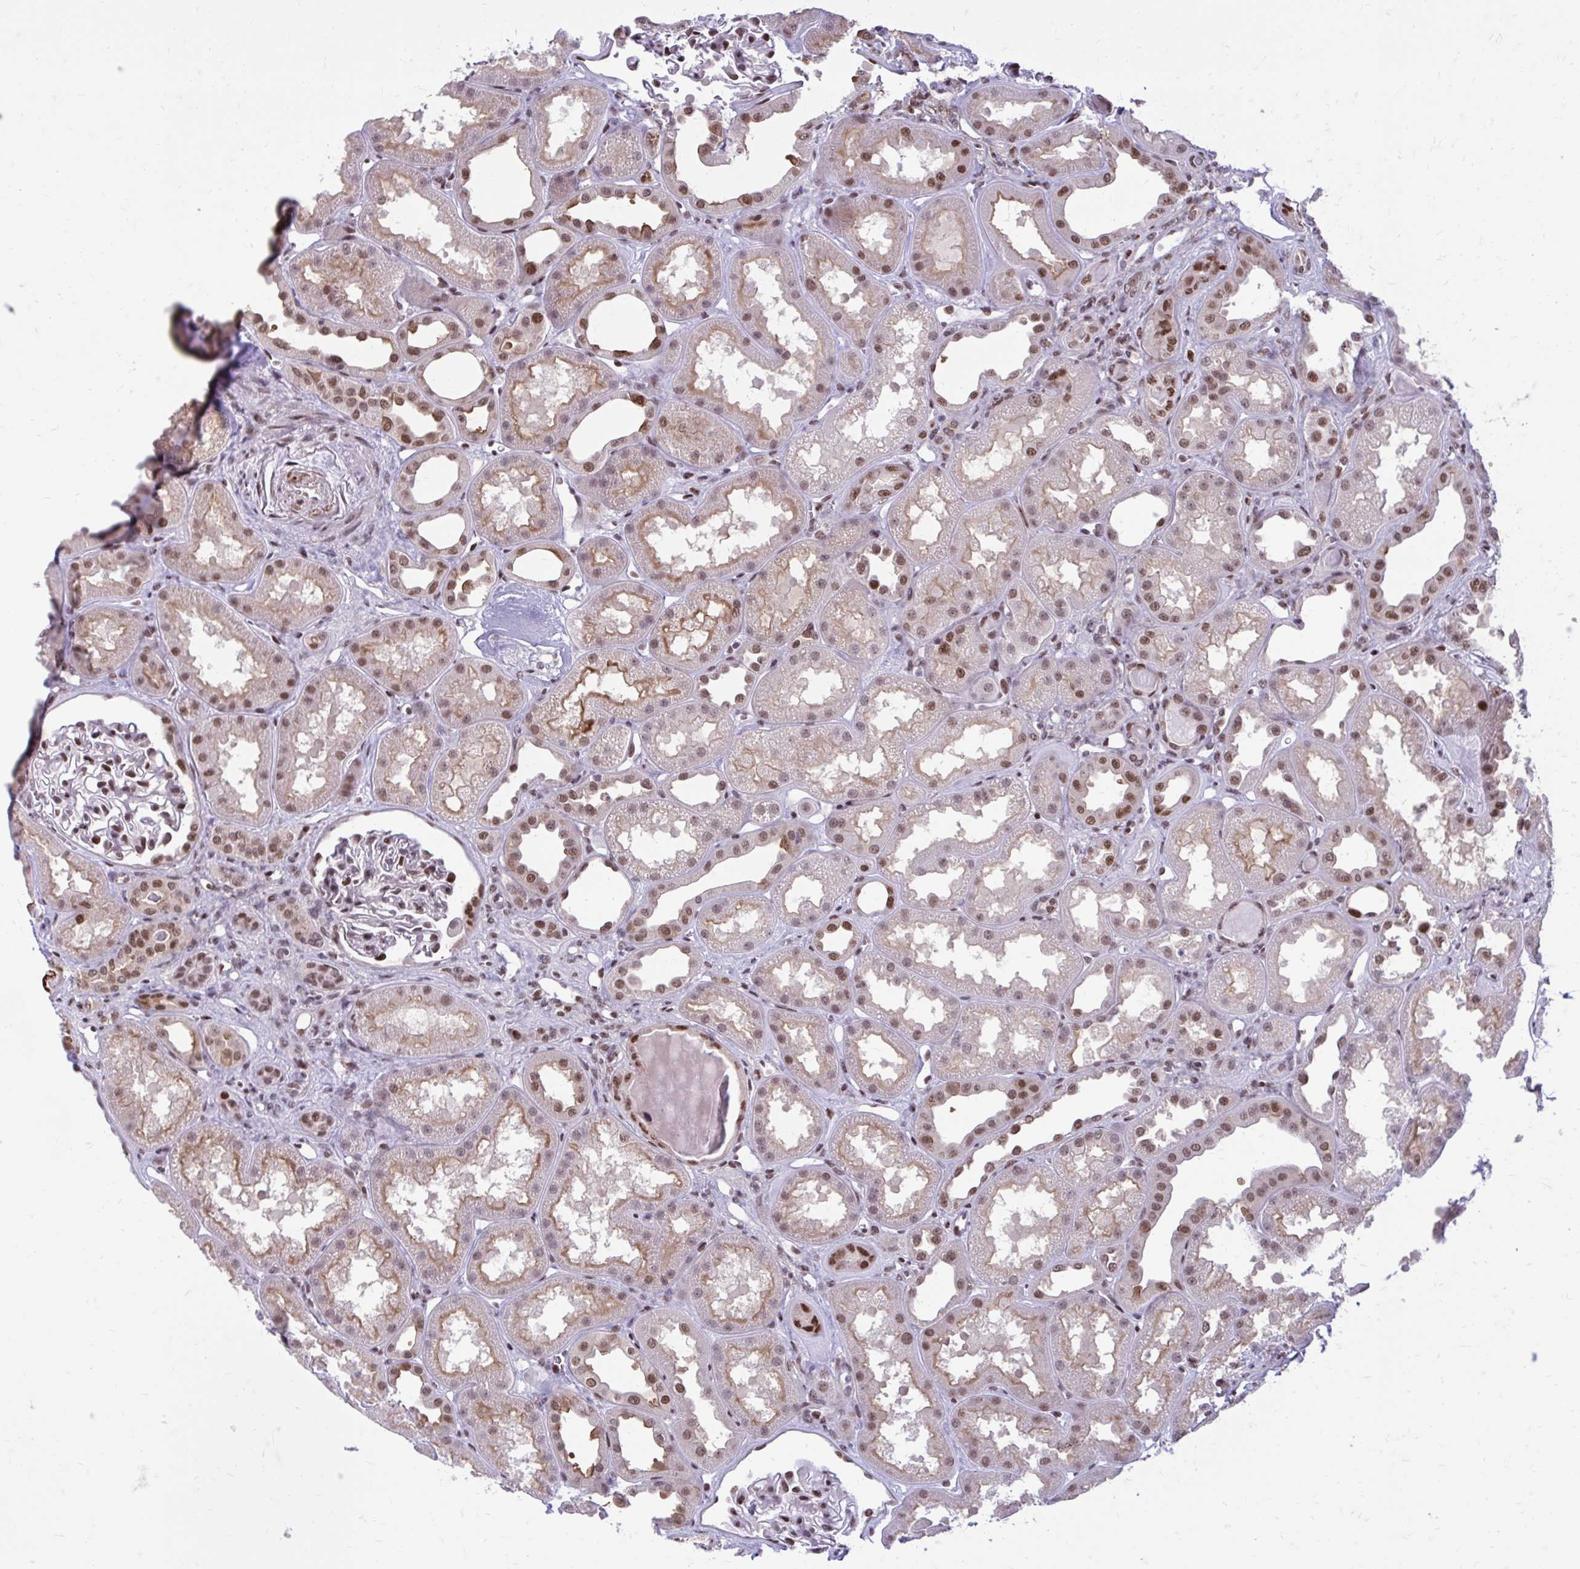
{"staining": {"intensity": "strong", "quantity": ">75%", "location": "nuclear"}, "tissue": "kidney", "cell_type": "Cells in glomeruli", "image_type": "normal", "snomed": [{"axis": "morphology", "description": "Normal tissue, NOS"}, {"axis": "topography", "description": "Kidney"}], "caption": "DAB (3,3'-diaminobenzidine) immunohistochemical staining of normal kidney shows strong nuclear protein expression in approximately >75% of cells in glomeruli. Ihc stains the protein in brown and the nuclei are stained blue.", "gene": "PSME4", "patient": {"sex": "male", "age": 61}}